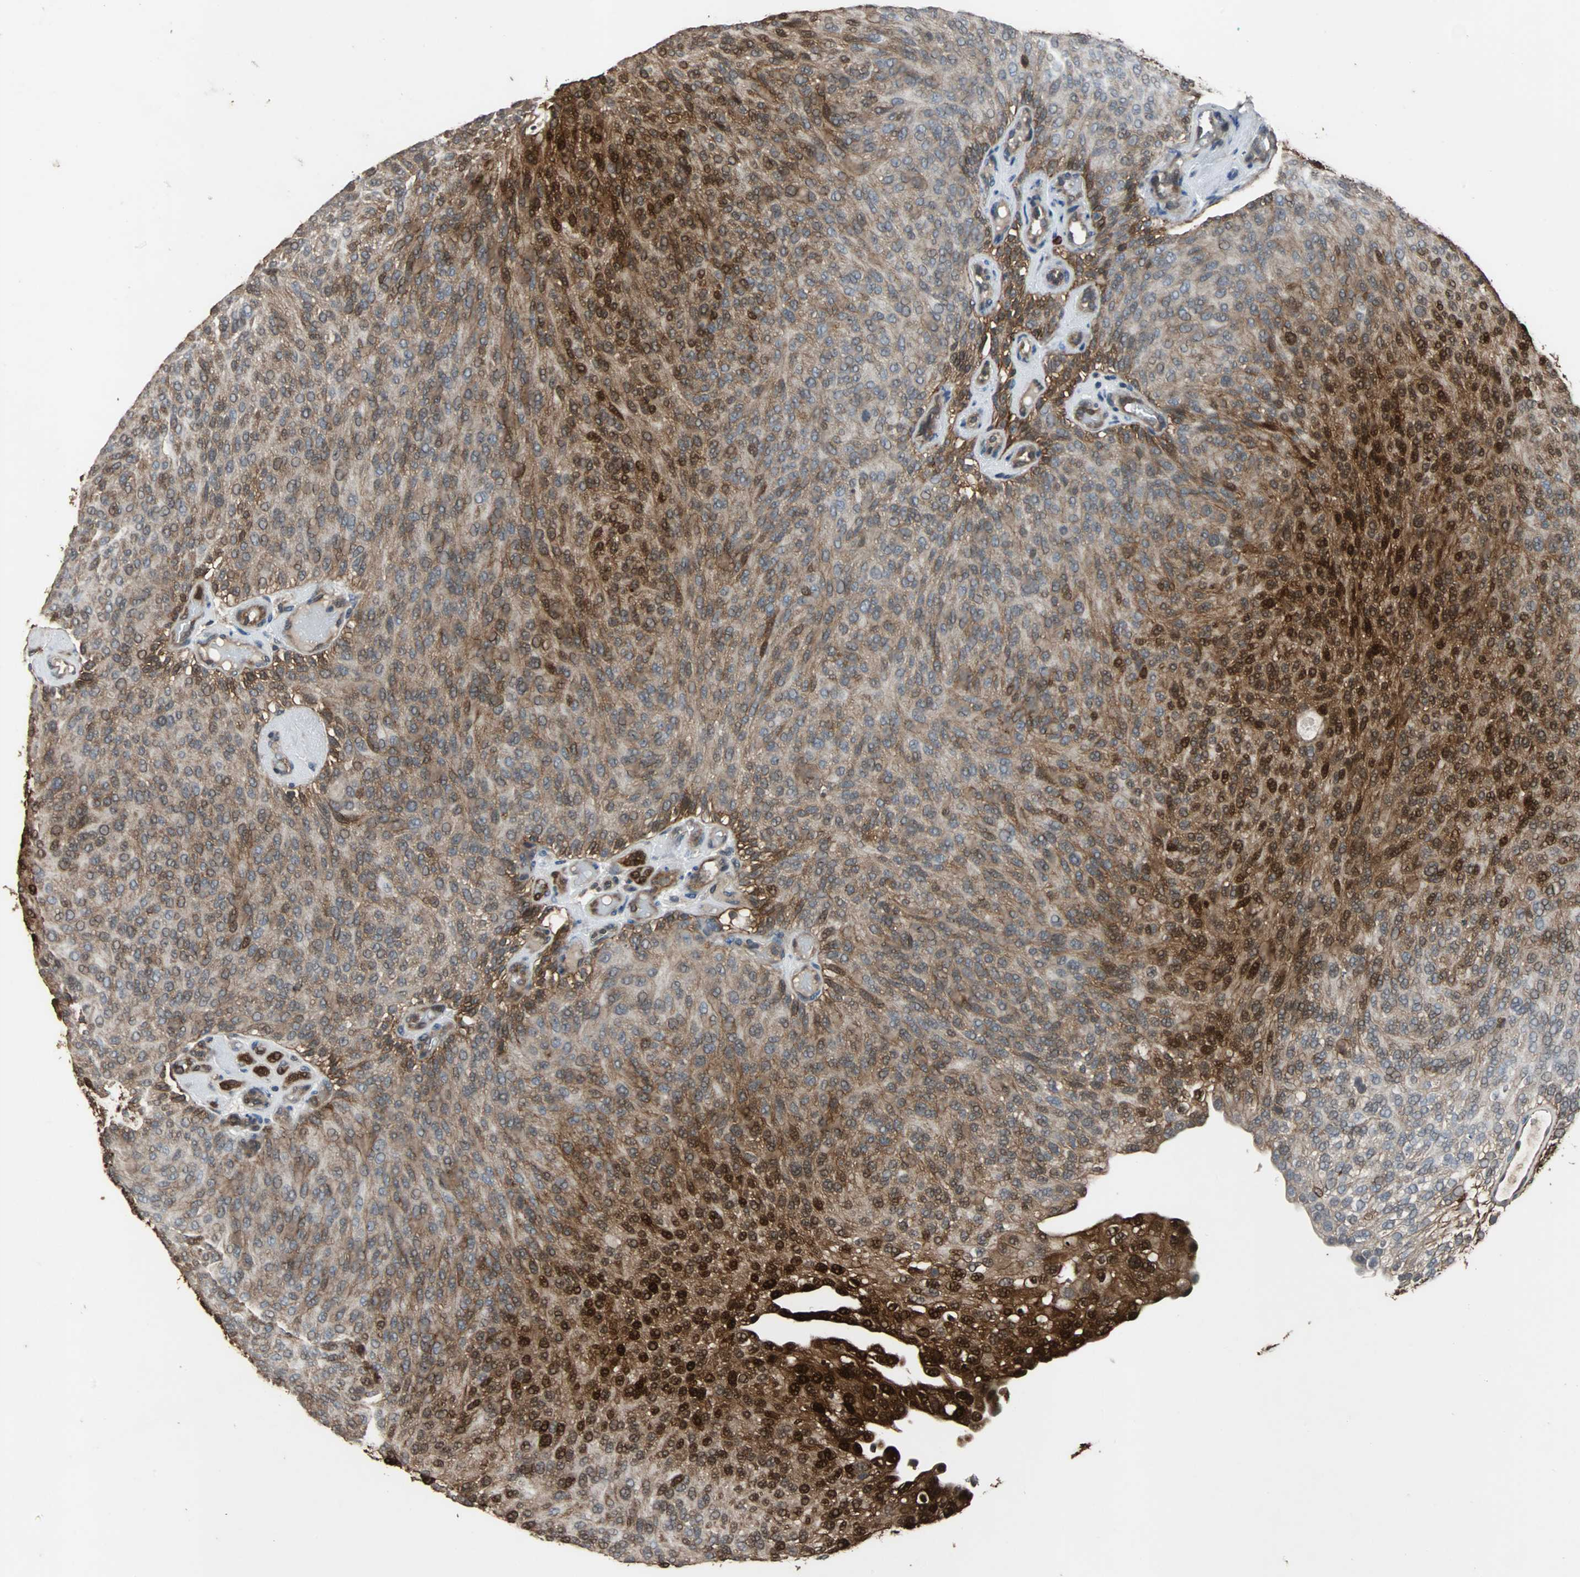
{"staining": {"intensity": "strong", "quantity": ">75%", "location": "cytoplasmic/membranous,nuclear"}, "tissue": "urothelial cancer", "cell_type": "Tumor cells", "image_type": "cancer", "snomed": [{"axis": "morphology", "description": "Urothelial carcinoma, Low grade"}, {"axis": "topography", "description": "Urinary bladder"}], "caption": "Human low-grade urothelial carcinoma stained with a brown dye displays strong cytoplasmic/membranous and nuclear positive positivity in about >75% of tumor cells.", "gene": "NDRG1", "patient": {"sex": "male", "age": 78}}